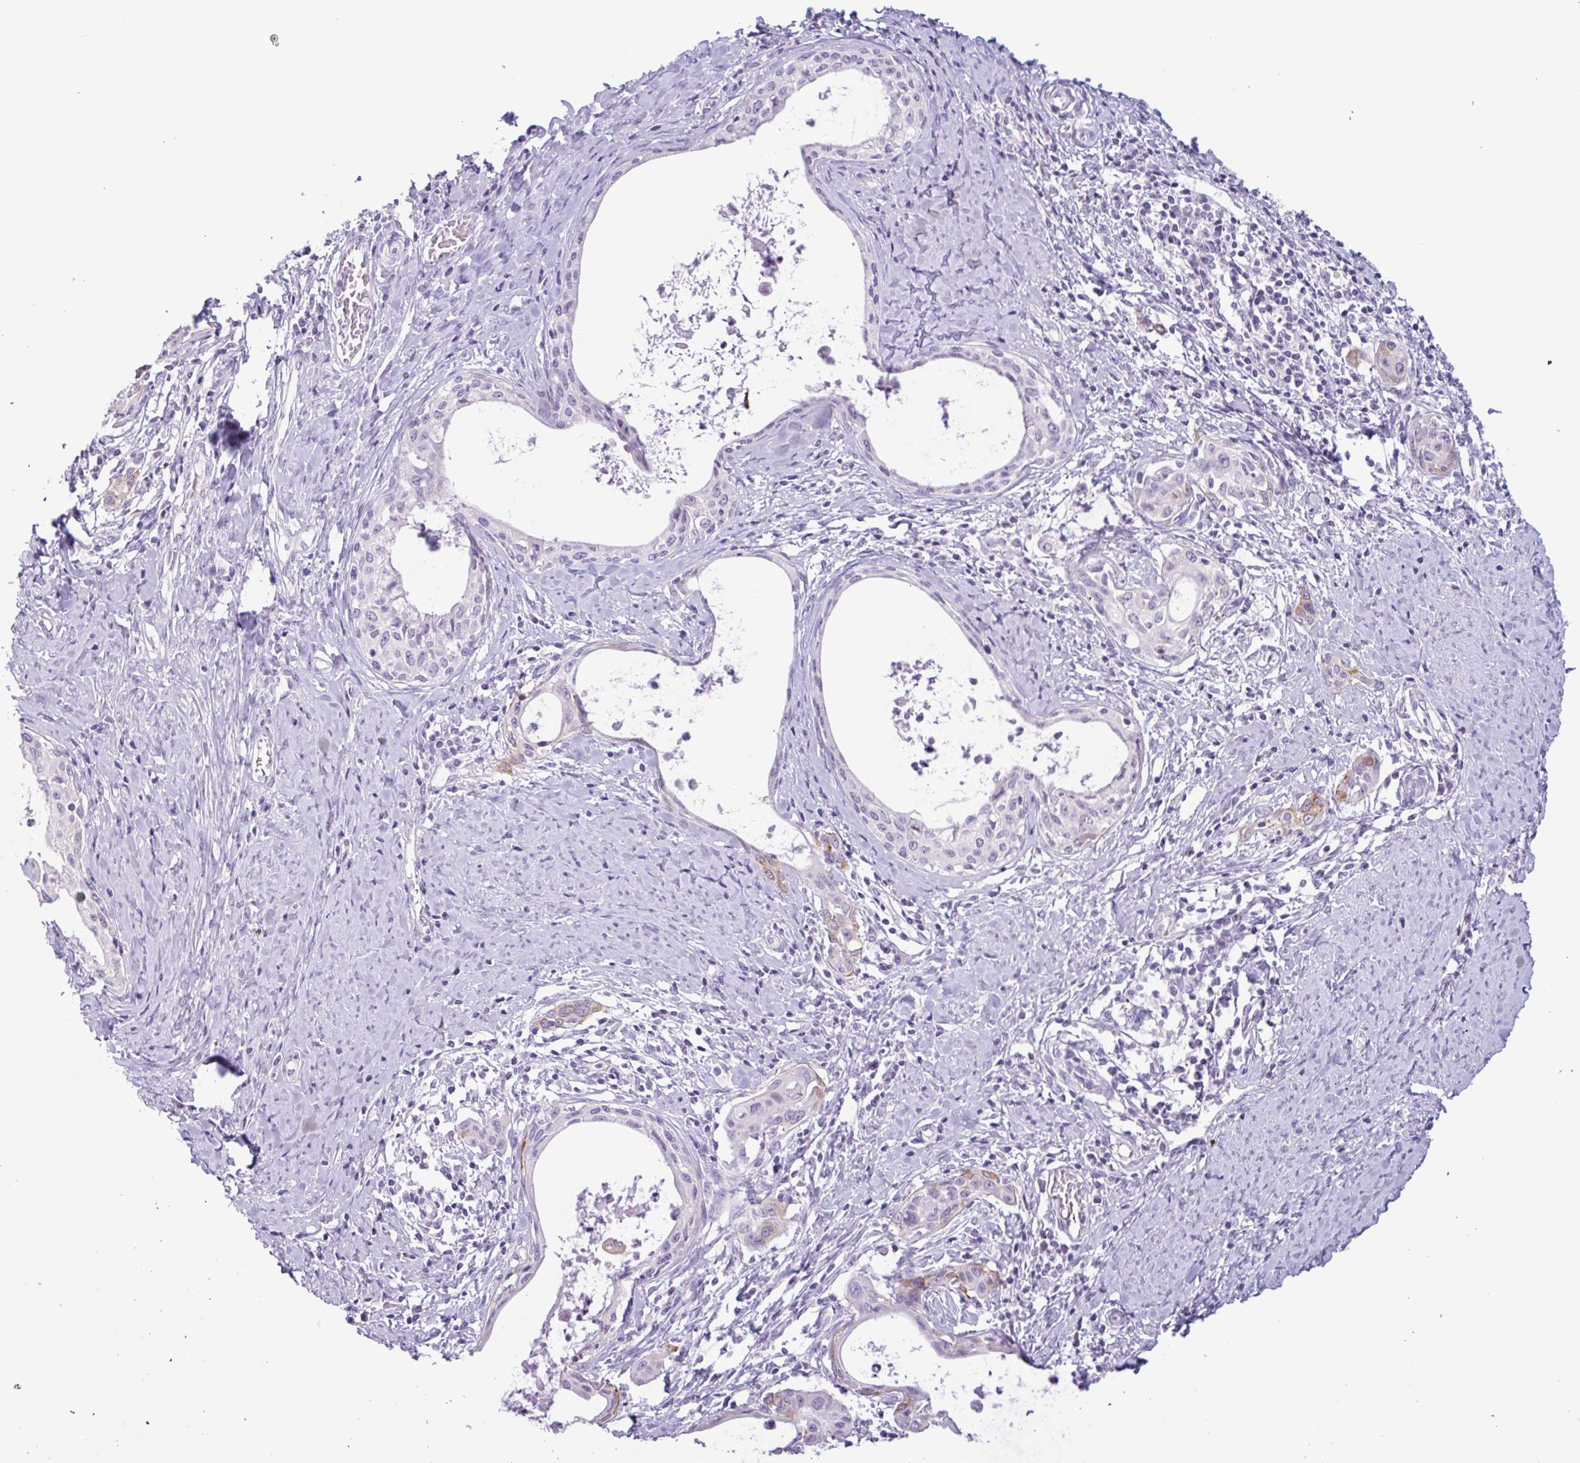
{"staining": {"intensity": "weak", "quantity": "<25%", "location": "cytoplasmic/membranous"}, "tissue": "cervical cancer", "cell_type": "Tumor cells", "image_type": "cancer", "snomed": [{"axis": "morphology", "description": "Squamous cell carcinoma, NOS"}, {"axis": "morphology", "description": "Adenocarcinoma, NOS"}, {"axis": "topography", "description": "Cervix"}], "caption": "This is an immunohistochemistry micrograph of cervical cancer. There is no positivity in tumor cells.", "gene": "CTSE", "patient": {"sex": "female", "age": 52}}